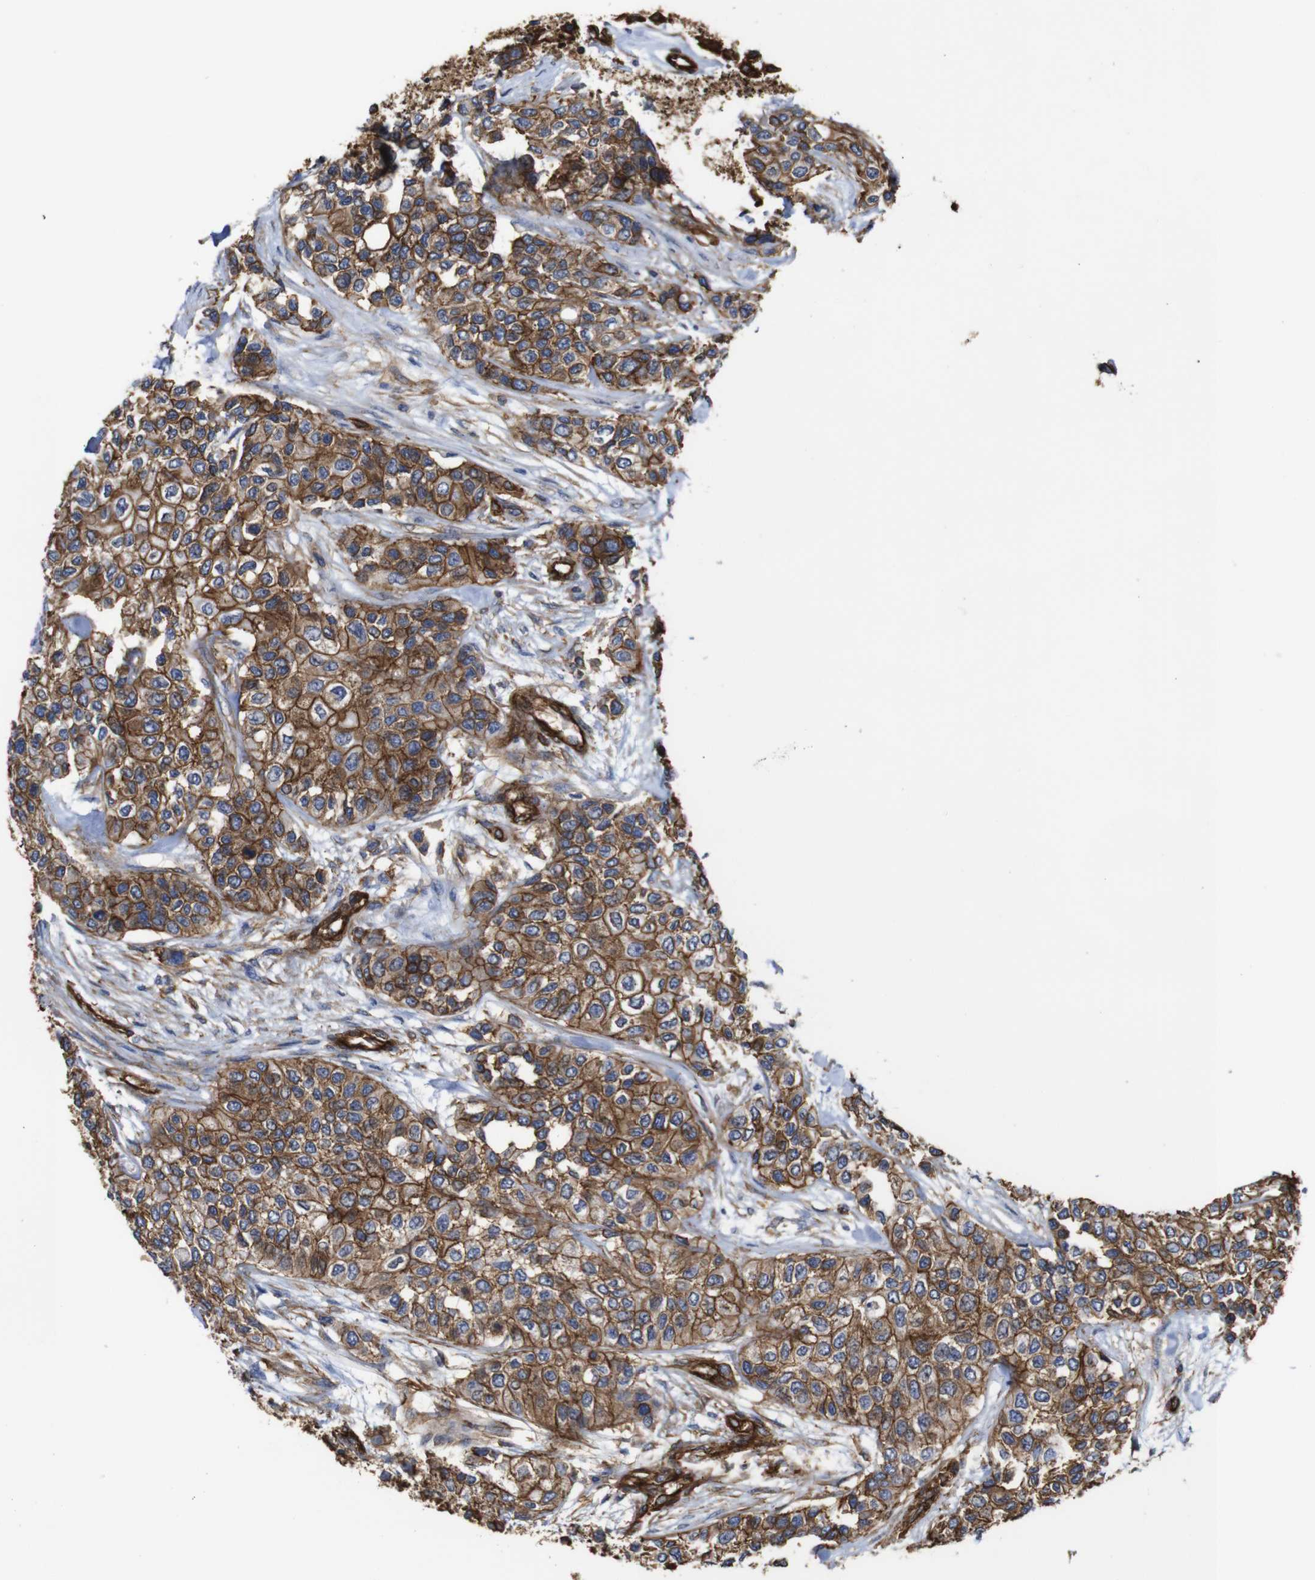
{"staining": {"intensity": "moderate", "quantity": ">75%", "location": "cytoplasmic/membranous"}, "tissue": "urothelial cancer", "cell_type": "Tumor cells", "image_type": "cancer", "snomed": [{"axis": "morphology", "description": "Urothelial carcinoma, High grade"}, {"axis": "topography", "description": "Urinary bladder"}], "caption": "Brown immunohistochemical staining in urothelial cancer shows moderate cytoplasmic/membranous positivity in approximately >75% of tumor cells.", "gene": "SPTBN1", "patient": {"sex": "female", "age": 56}}